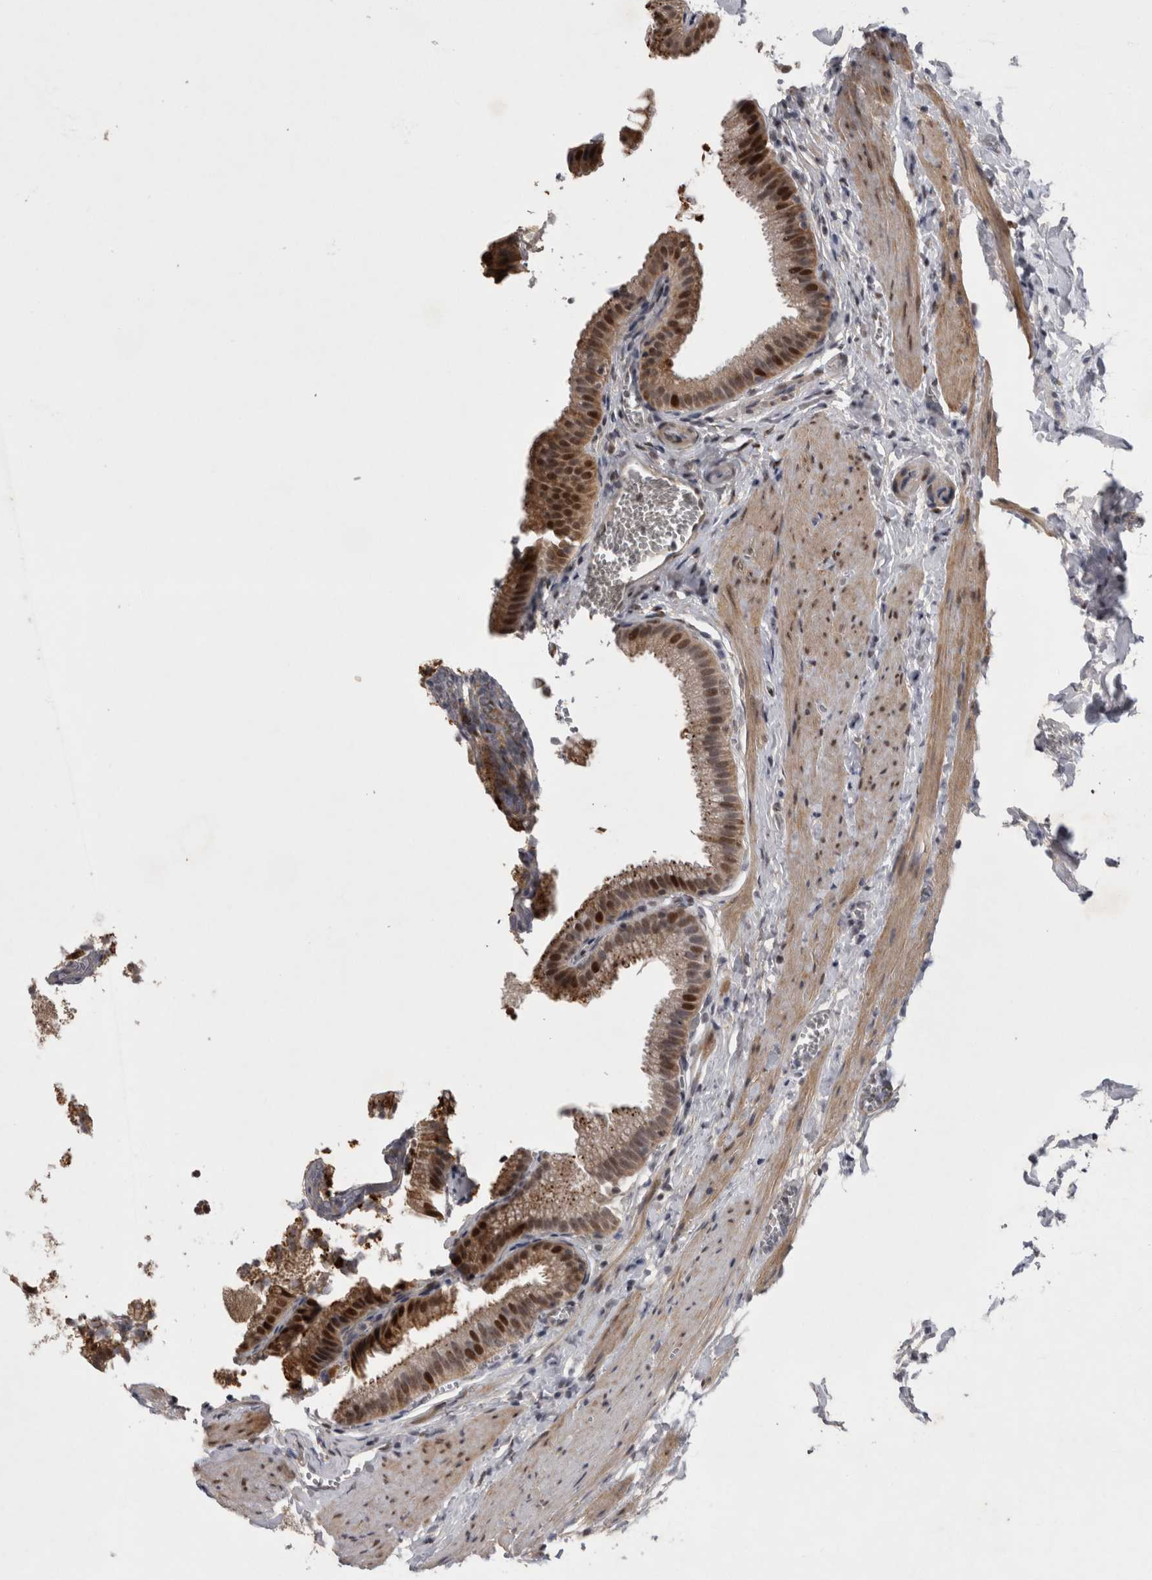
{"staining": {"intensity": "strong", "quantity": ">75%", "location": "cytoplasmic/membranous,nuclear"}, "tissue": "gallbladder", "cell_type": "Glandular cells", "image_type": "normal", "snomed": [{"axis": "morphology", "description": "Normal tissue, NOS"}, {"axis": "topography", "description": "Gallbladder"}], "caption": "Immunohistochemistry (DAB) staining of benign gallbladder displays strong cytoplasmic/membranous,nuclear protein expression in about >75% of glandular cells.", "gene": "IFI44", "patient": {"sex": "male", "age": 38}}